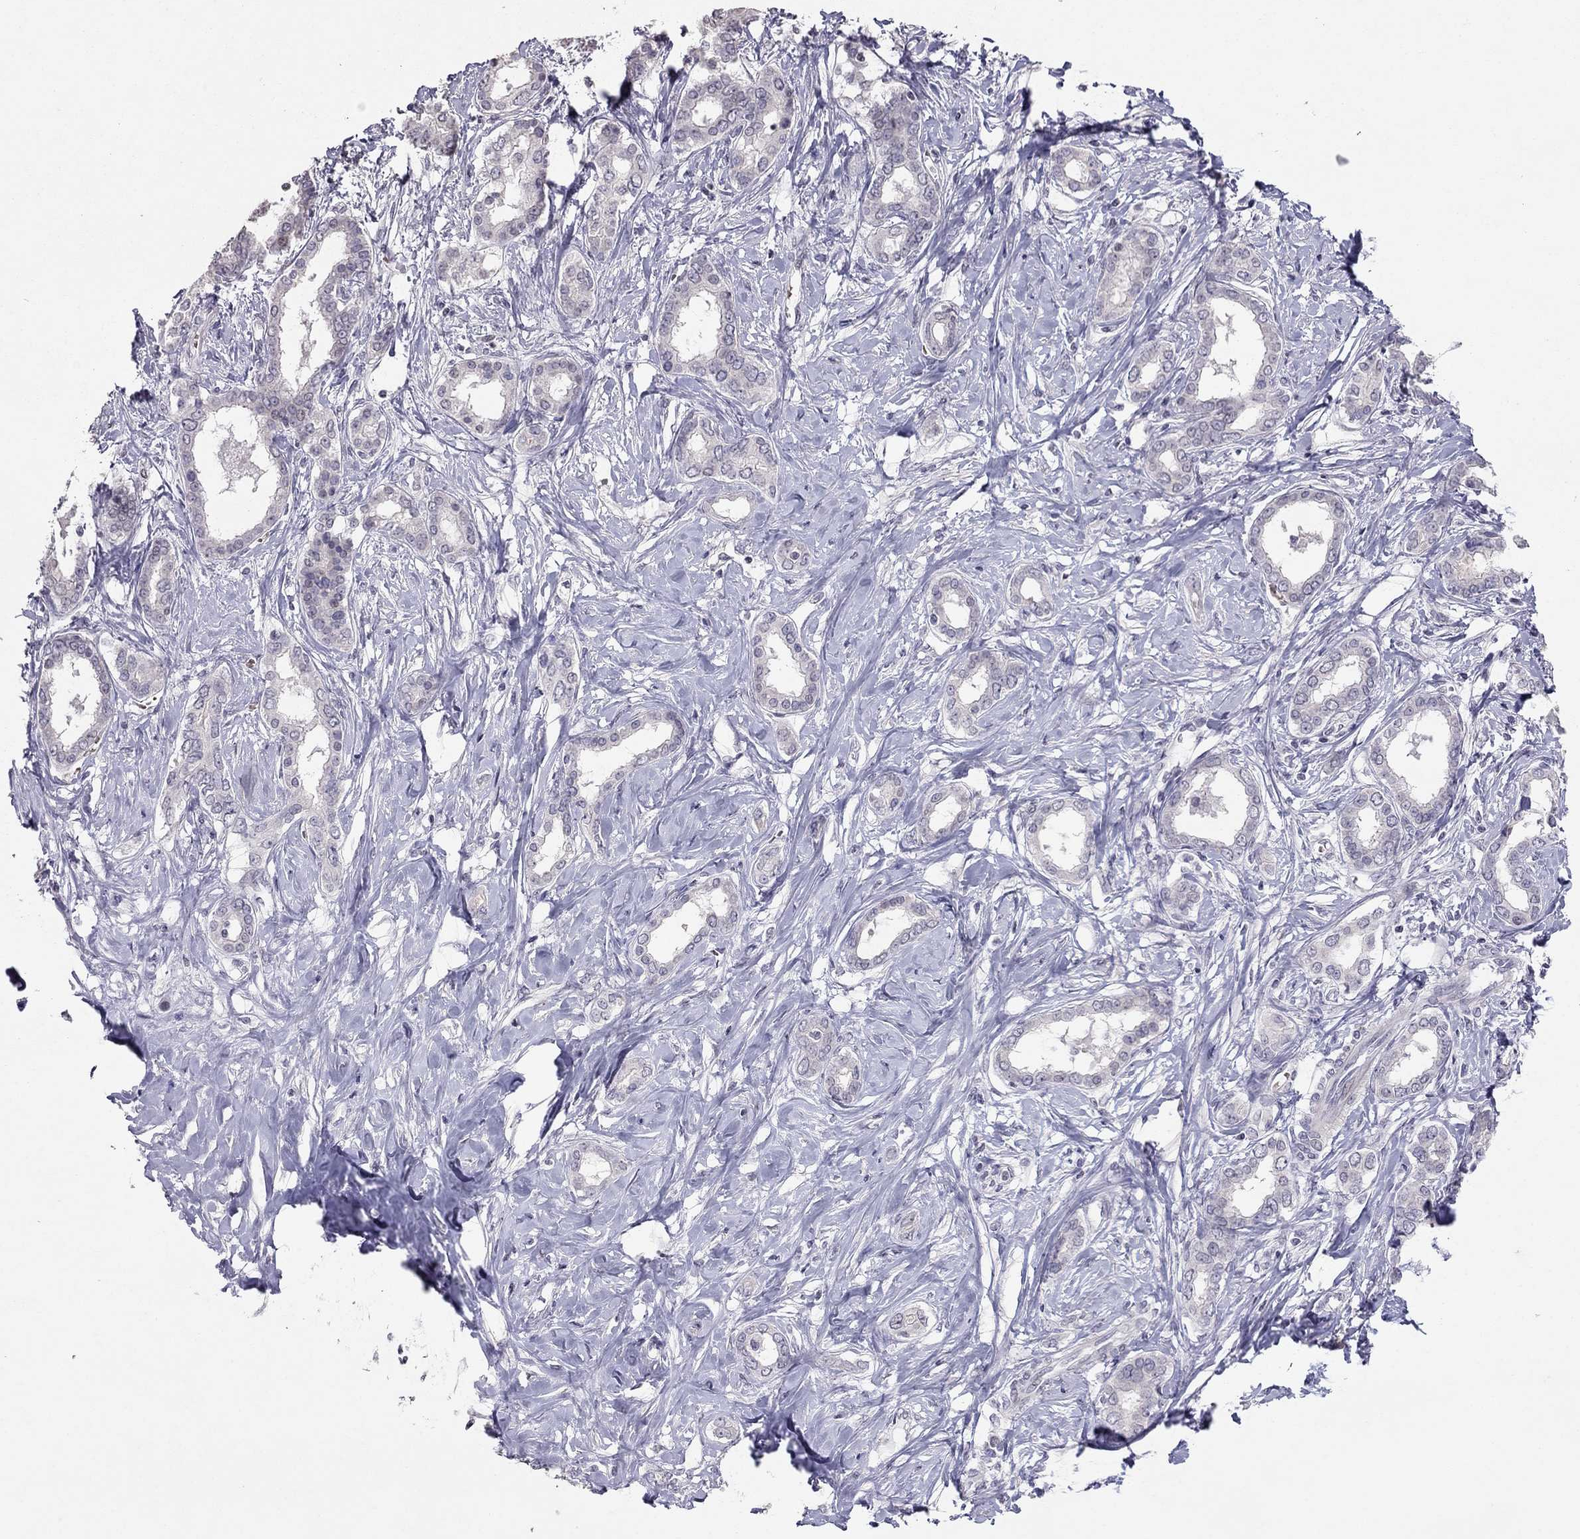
{"staining": {"intensity": "negative", "quantity": "none", "location": "none"}, "tissue": "liver cancer", "cell_type": "Tumor cells", "image_type": "cancer", "snomed": [{"axis": "morphology", "description": "Cholangiocarcinoma"}, {"axis": "topography", "description": "Liver"}], "caption": "Liver cancer stained for a protein using immunohistochemistry demonstrates no positivity tumor cells.", "gene": "TSHB", "patient": {"sex": "female", "age": 47}}